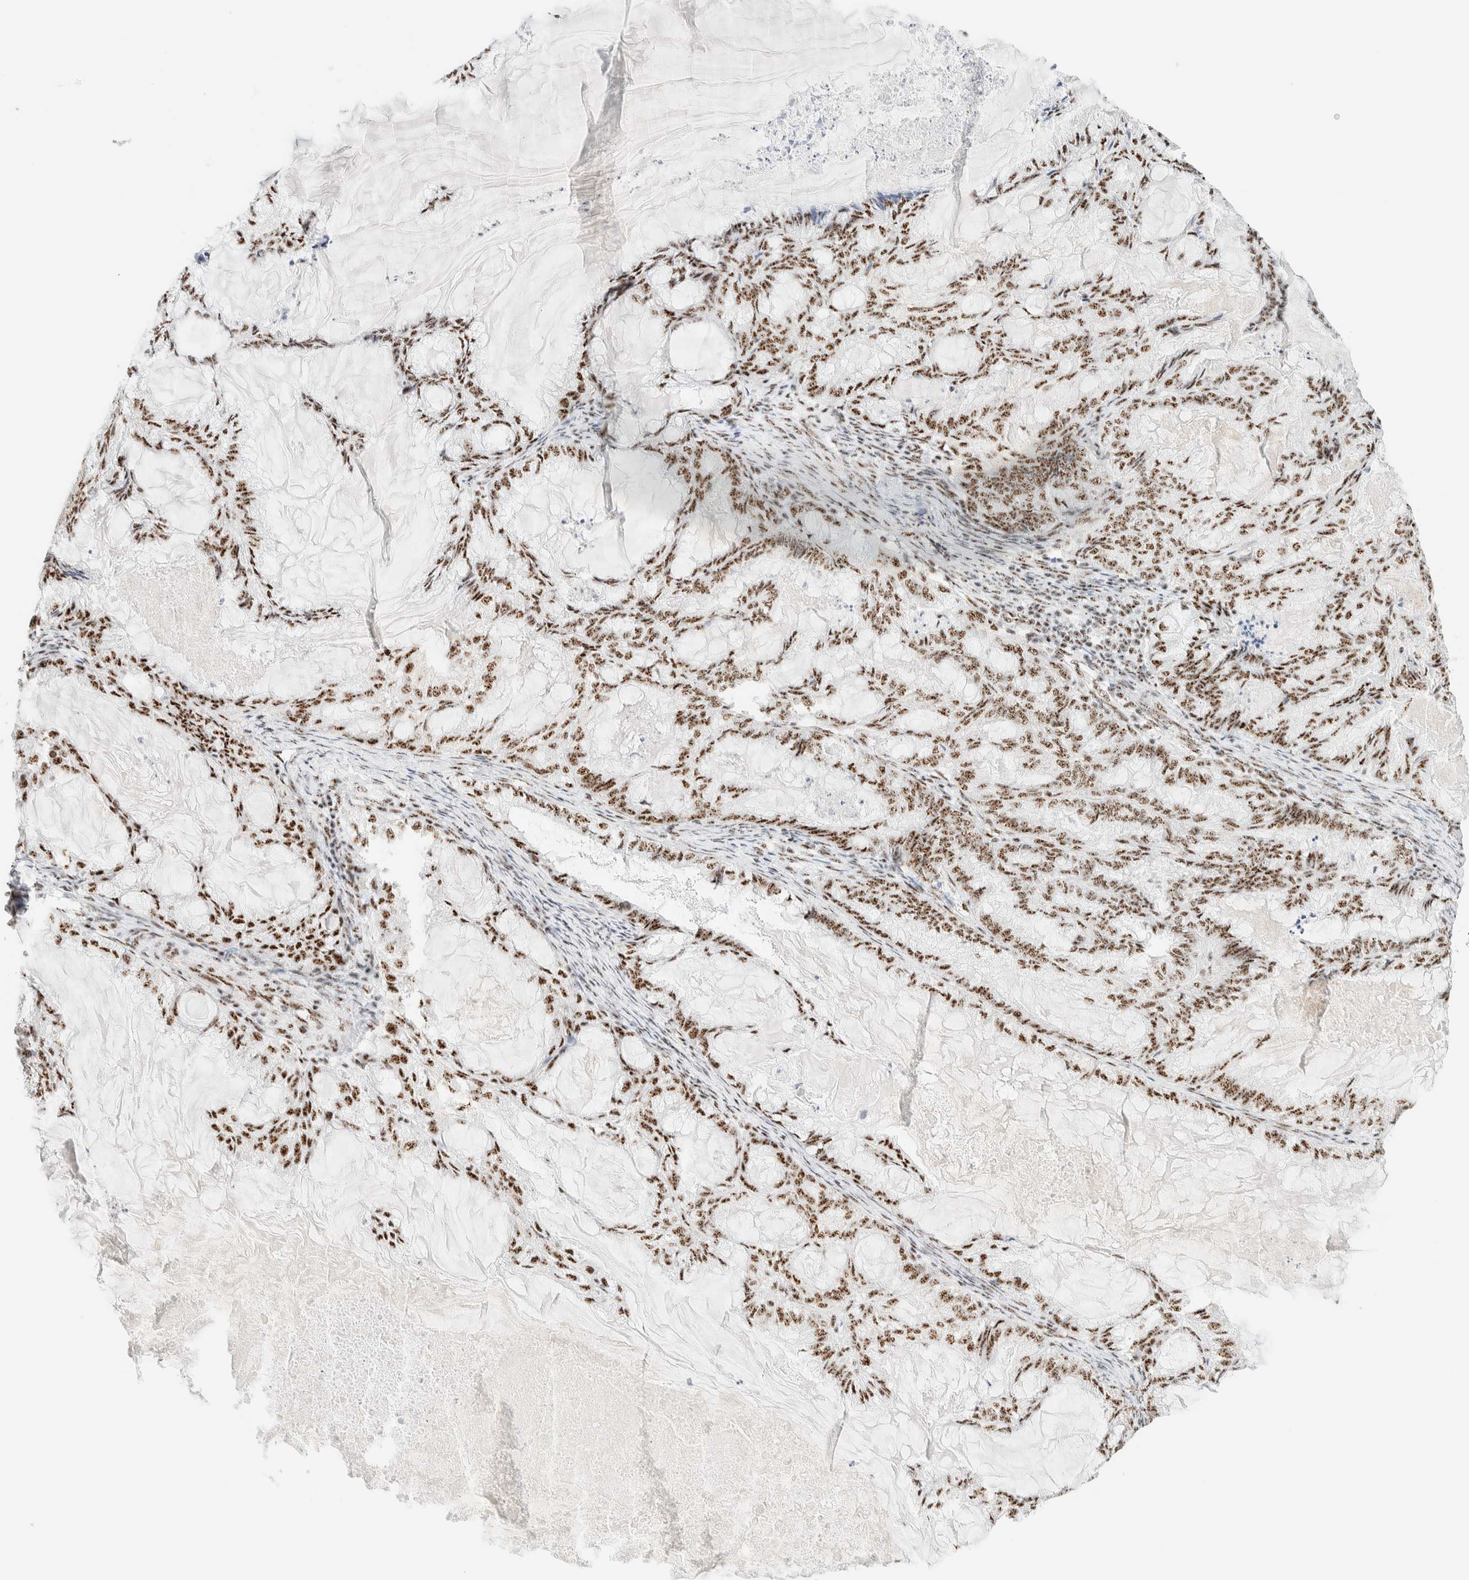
{"staining": {"intensity": "moderate", "quantity": ">75%", "location": "nuclear"}, "tissue": "endometrial cancer", "cell_type": "Tumor cells", "image_type": "cancer", "snomed": [{"axis": "morphology", "description": "Adenocarcinoma, NOS"}, {"axis": "topography", "description": "Endometrium"}], "caption": "This is an image of immunohistochemistry (IHC) staining of endometrial cancer, which shows moderate expression in the nuclear of tumor cells.", "gene": "SON", "patient": {"sex": "female", "age": 86}}